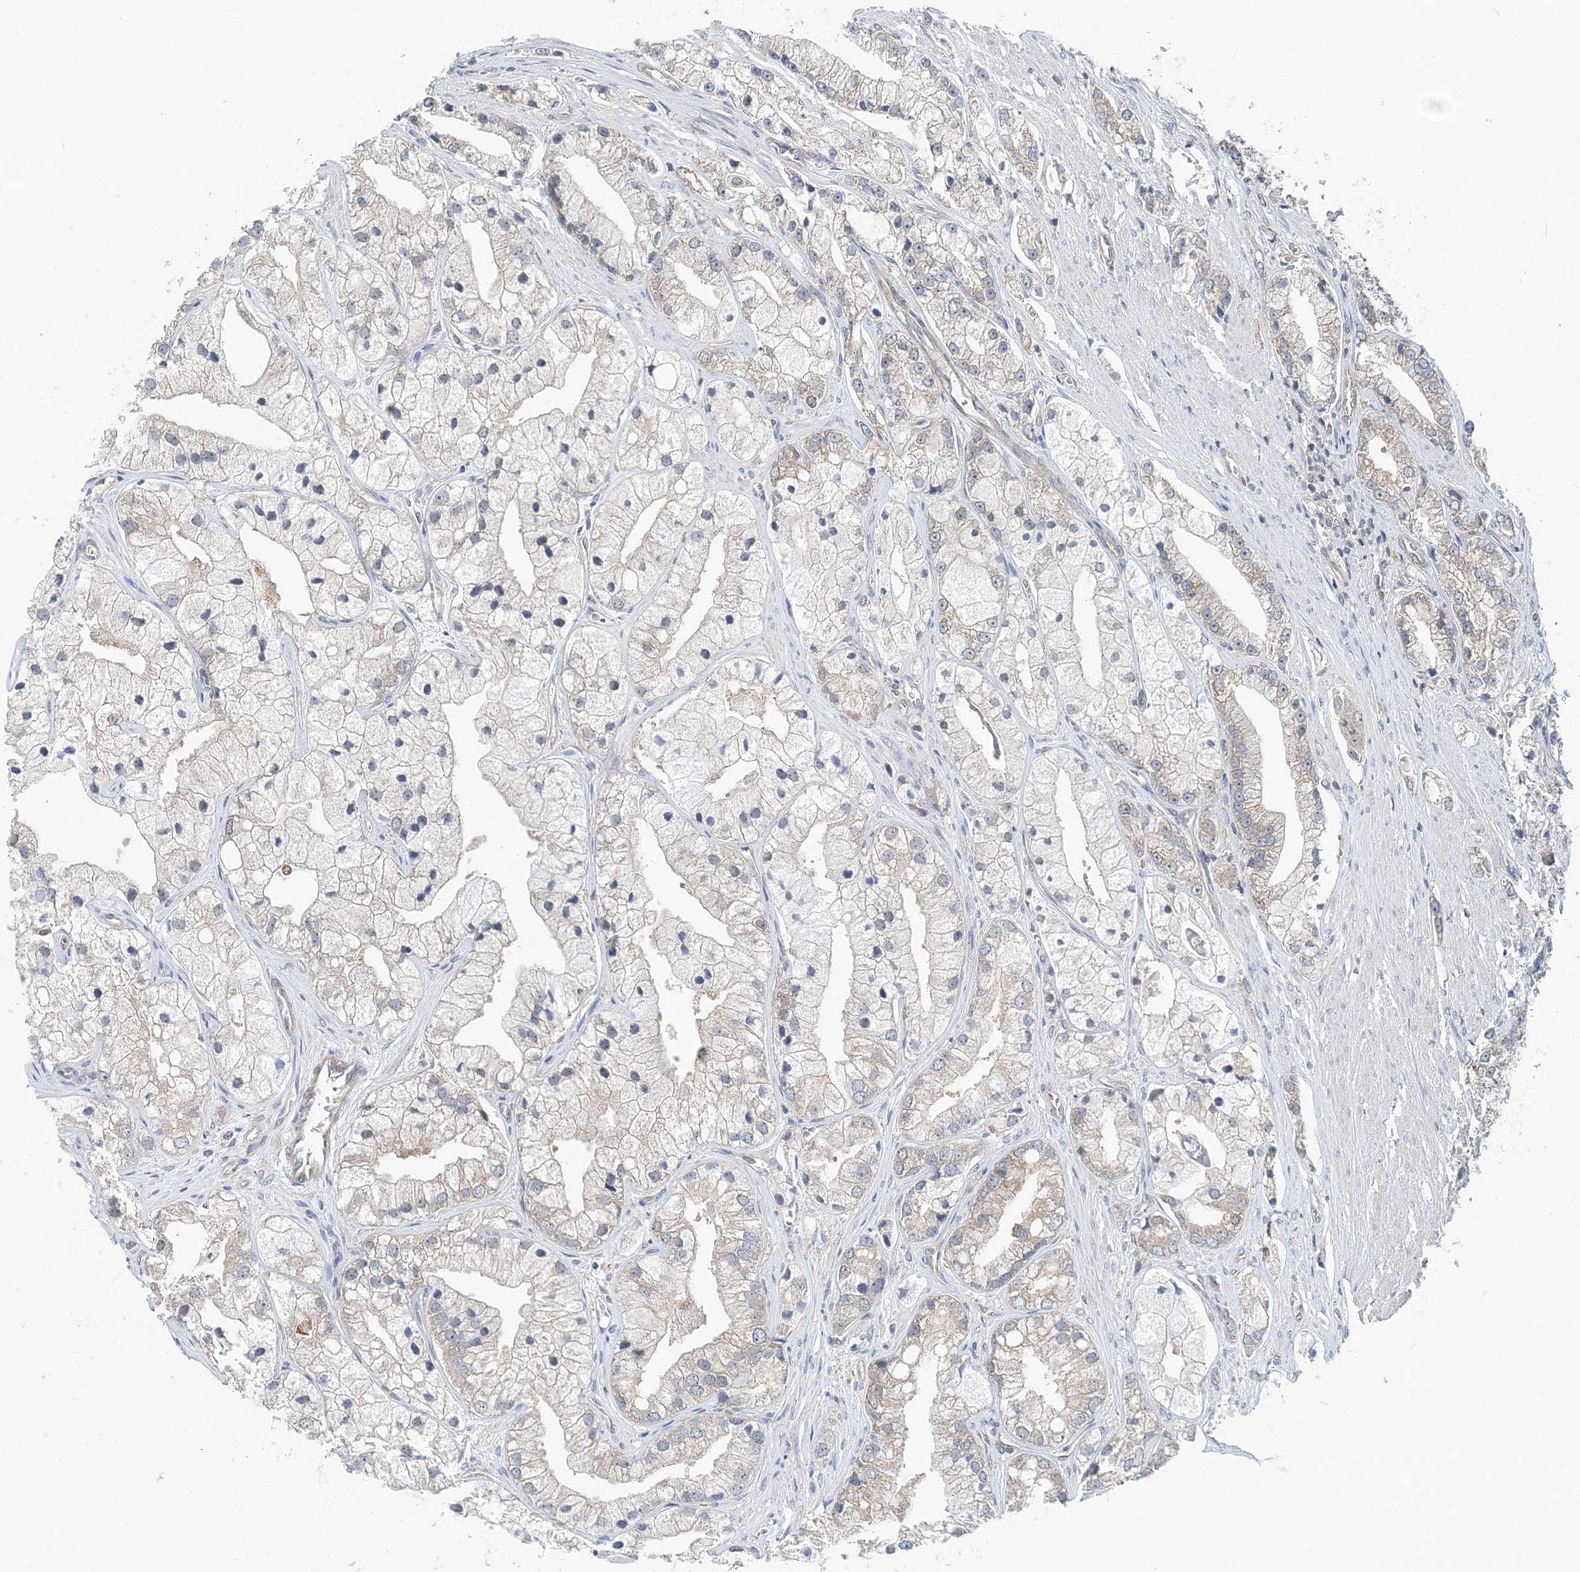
{"staining": {"intensity": "negative", "quantity": "none", "location": "none"}, "tissue": "prostate cancer", "cell_type": "Tumor cells", "image_type": "cancer", "snomed": [{"axis": "morphology", "description": "Adenocarcinoma, High grade"}, {"axis": "topography", "description": "Prostate"}], "caption": "The micrograph demonstrates no significant expression in tumor cells of adenocarcinoma (high-grade) (prostate).", "gene": "MOB4", "patient": {"sex": "male", "age": 50}}